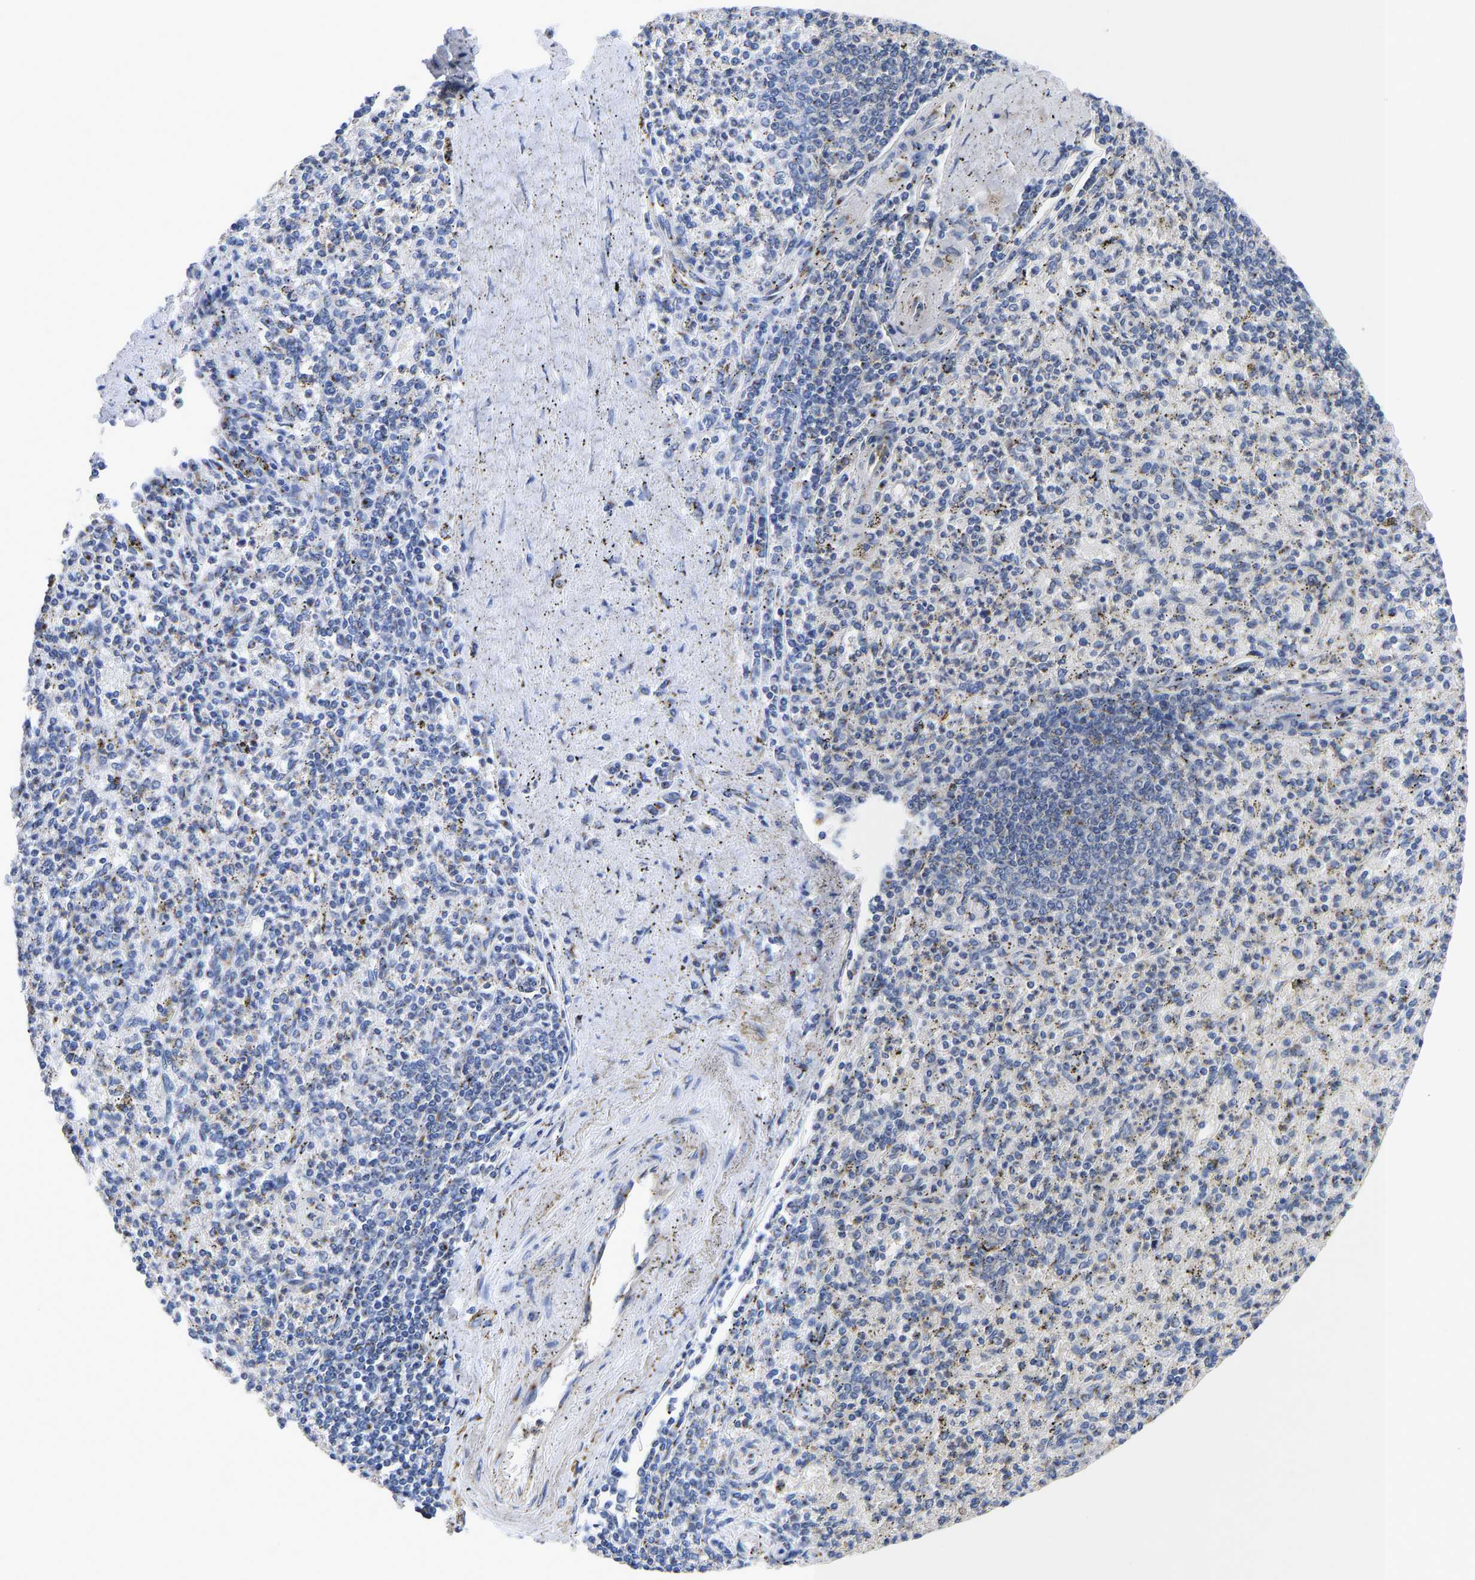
{"staining": {"intensity": "moderate", "quantity": "<25%", "location": "cytoplasmic/membranous"}, "tissue": "spleen", "cell_type": "Cells in red pulp", "image_type": "normal", "snomed": [{"axis": "morphology", "description": "Normal tissue, NOS"}, {"axis": "topography", "description": "Spleen"}], "caption": "Immunohistochemical staining of unremarkable human spleen exhibits moderate cytoplasmic/membranous protein positivity in about <25% of cells in red pulp. Nuclei are stained in blue.", "gene": "TMEM87A", "patient": {"sex": "male", "age": 72}}